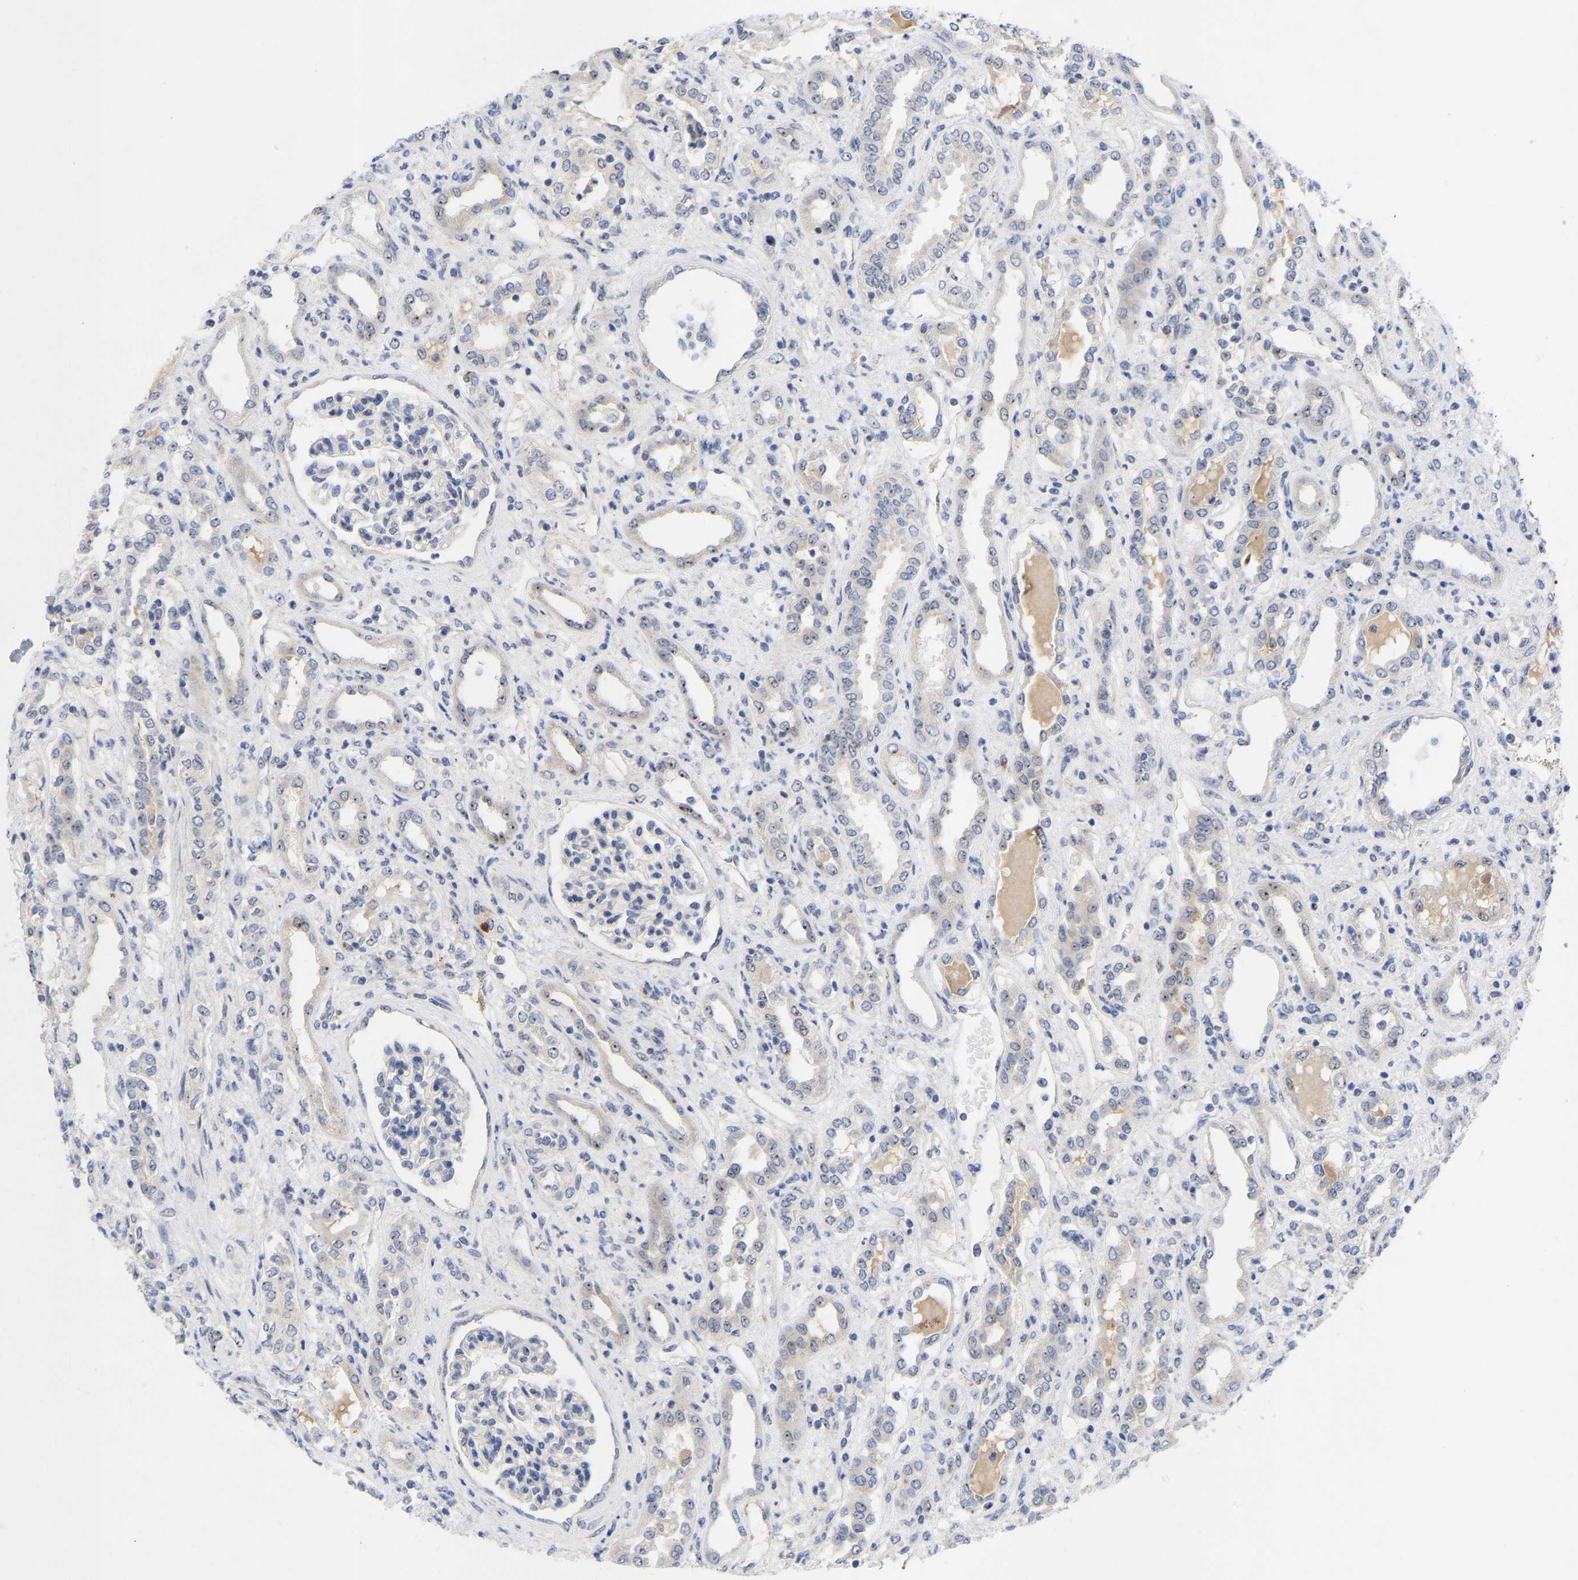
{"staining": {"intensity": "weak", "quantity": "<25%", "location": "nuclear"}, "tissue": "renal cancer", "cell_type": "Tumor cells", "image_type": "cancer", "snomed": [{"axis": "morphology", "description": "Adenocarcinoma, NOS"}, {"axis": "topography", "description": "Kidney"}], "caption": "High power microscopy photomicrograph of an immunohistochemistry histopathology image of renal adenocarcinoma, revealing no significant staining in tumor cells.", "gene": "NLE1", "patient": {"sex": "female", "age": 54}}